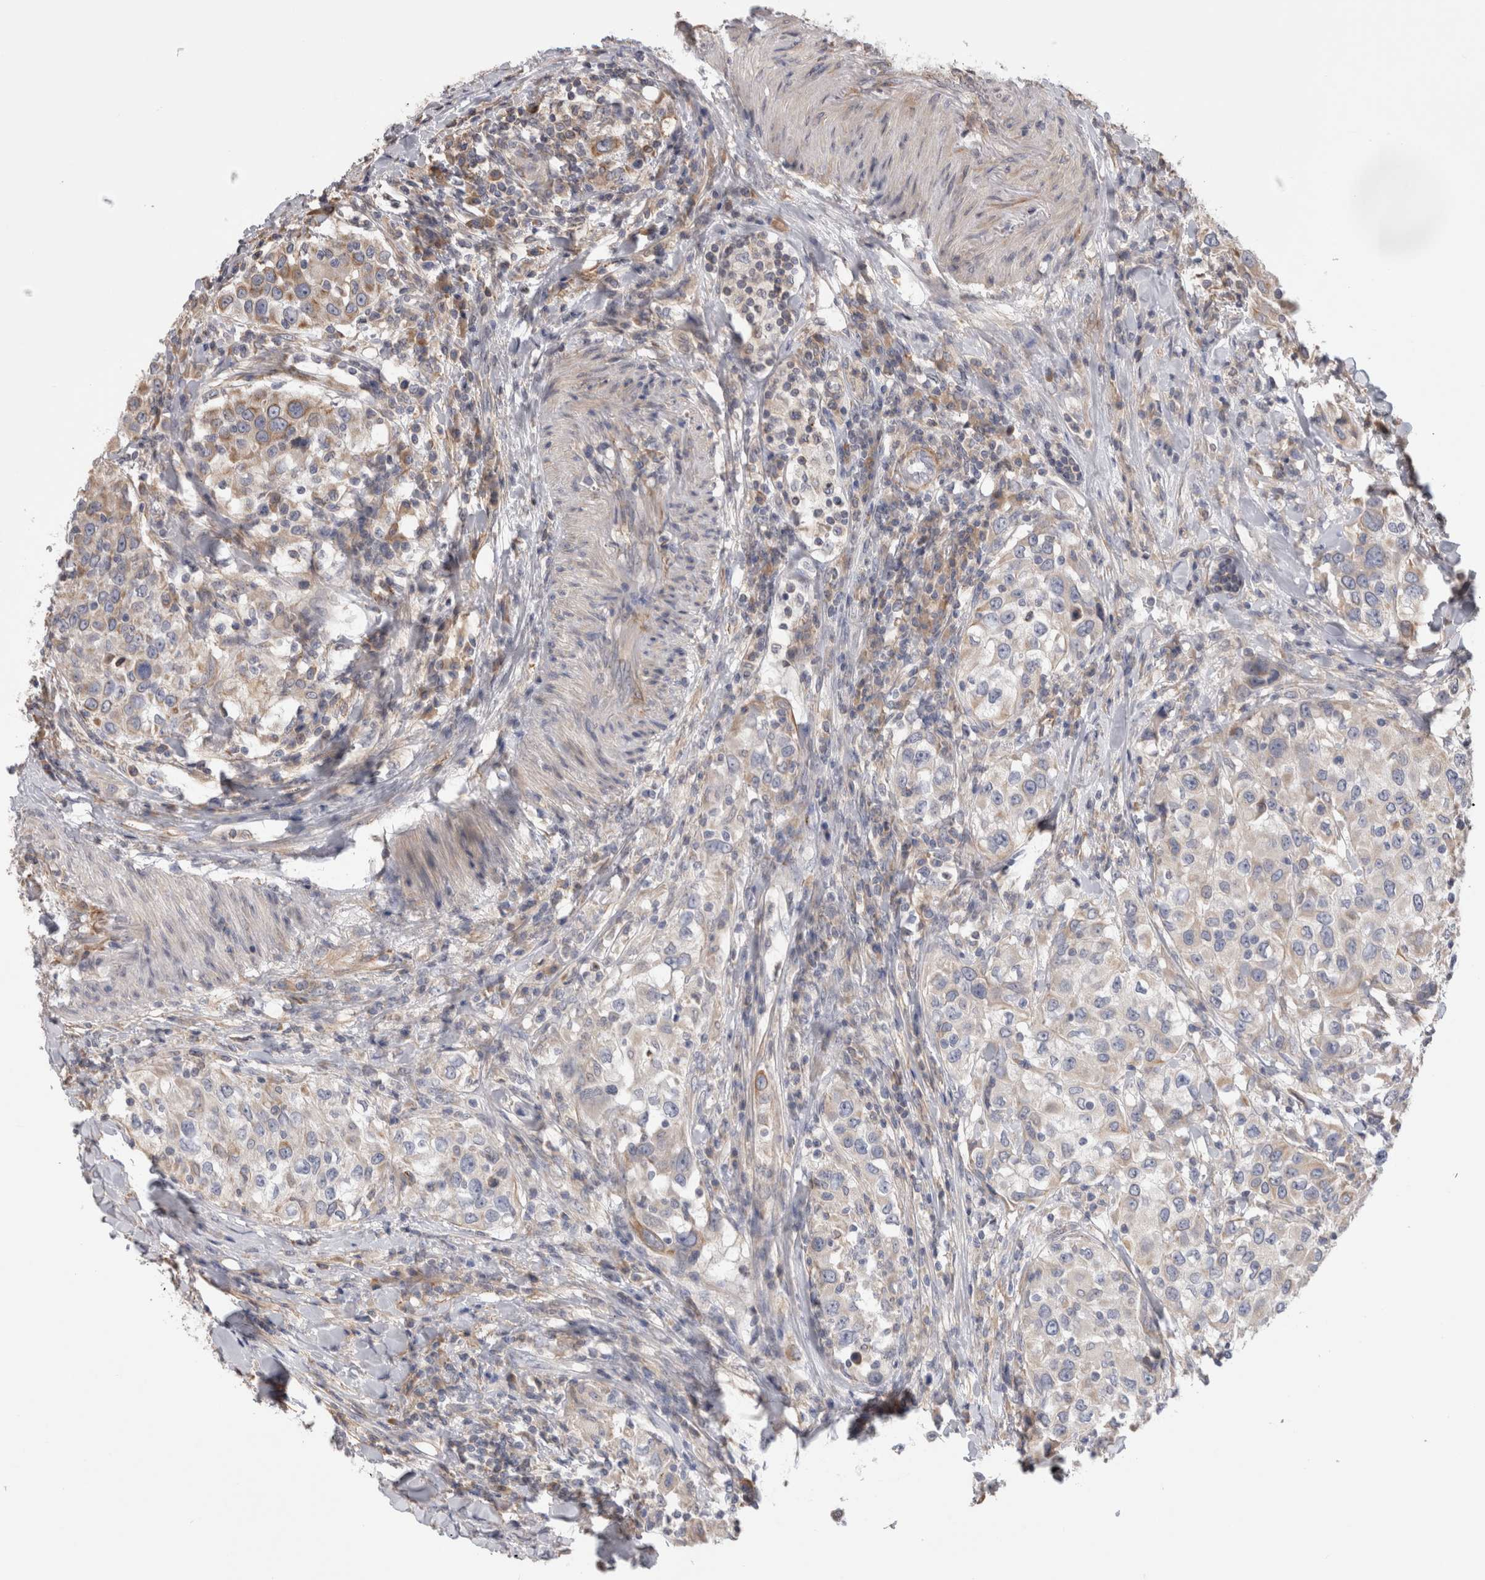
{"staining": {"intensity": "weak", "quantity": "<25%", "location": "cytoplasmic/membranous"}, "tissue": "urothelial cancer", "cell_type": "Tumor cells", "image_type": "cancer", "snomed": [{"axis": "morphology", "description": "Urothelial carcinoma, High grade"}, {"axis": "topography", "description": "Urinary bladder"}], "caption": "IHC photomicrograph of human urothelial cancer stained for a protein (brown), which exhibits no expression in tumor cells.", "gene": "SMAP2", "patient": {"sex": "female", "age": 80}}